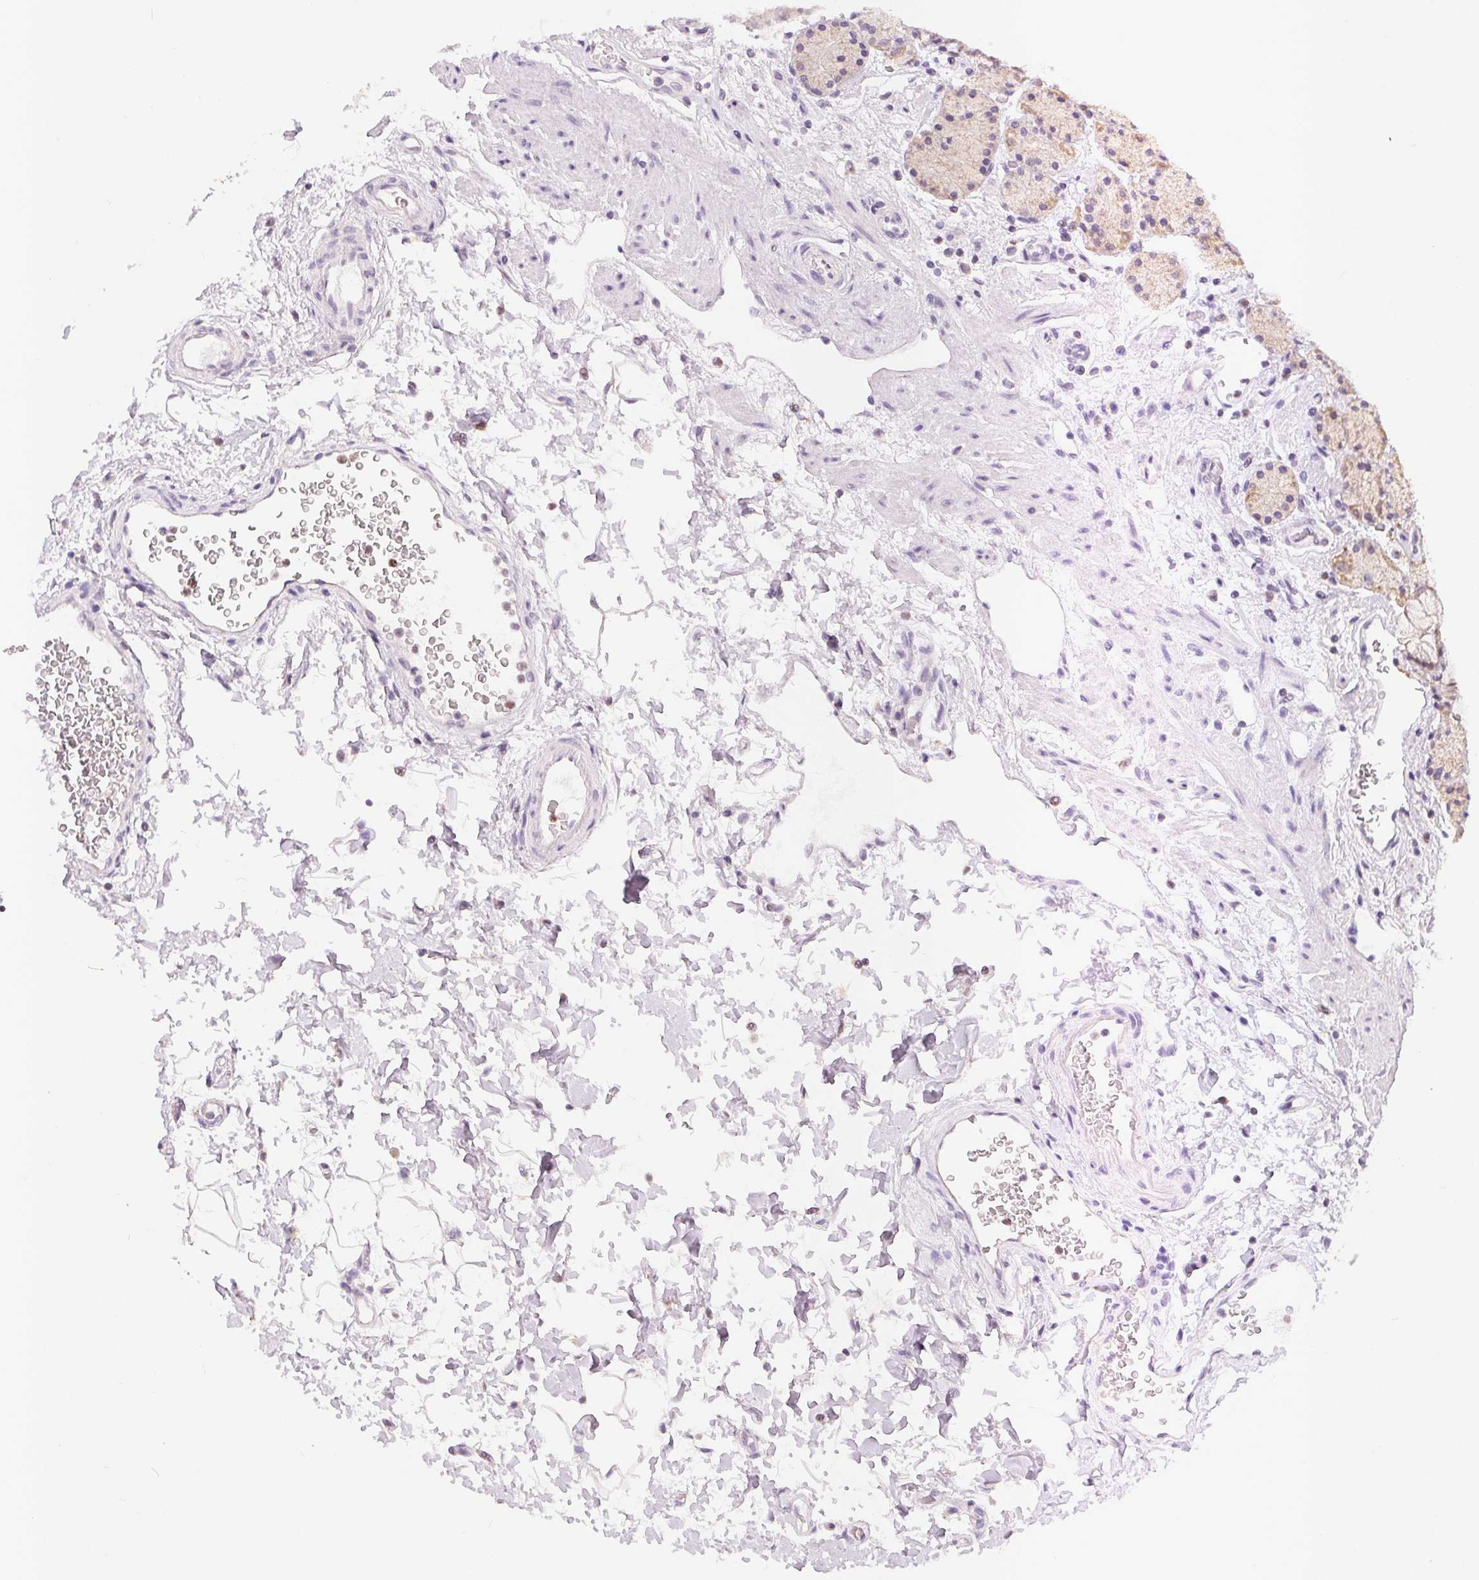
{"staining": {"intensity": "weak", "quantity": "<25%", "location": "cytoplasmic/membranous,nuclear"}, "tissue": "stomach", "cell_type": "Glandular cells", "image_type": "normal", "snomed": [{"axis": "morphology", "description": "Normal tissue, NOS"}, {"axis": "topography", "description": "Stomach, upper"}, {"axis": "topography", "description": "Stomach"}], "caption": "Image shows no significant protein staining in glandular cells of unremarkable stomach.", "gene": "POU2F2", "patient": {"sex": "male", "age": 62}}